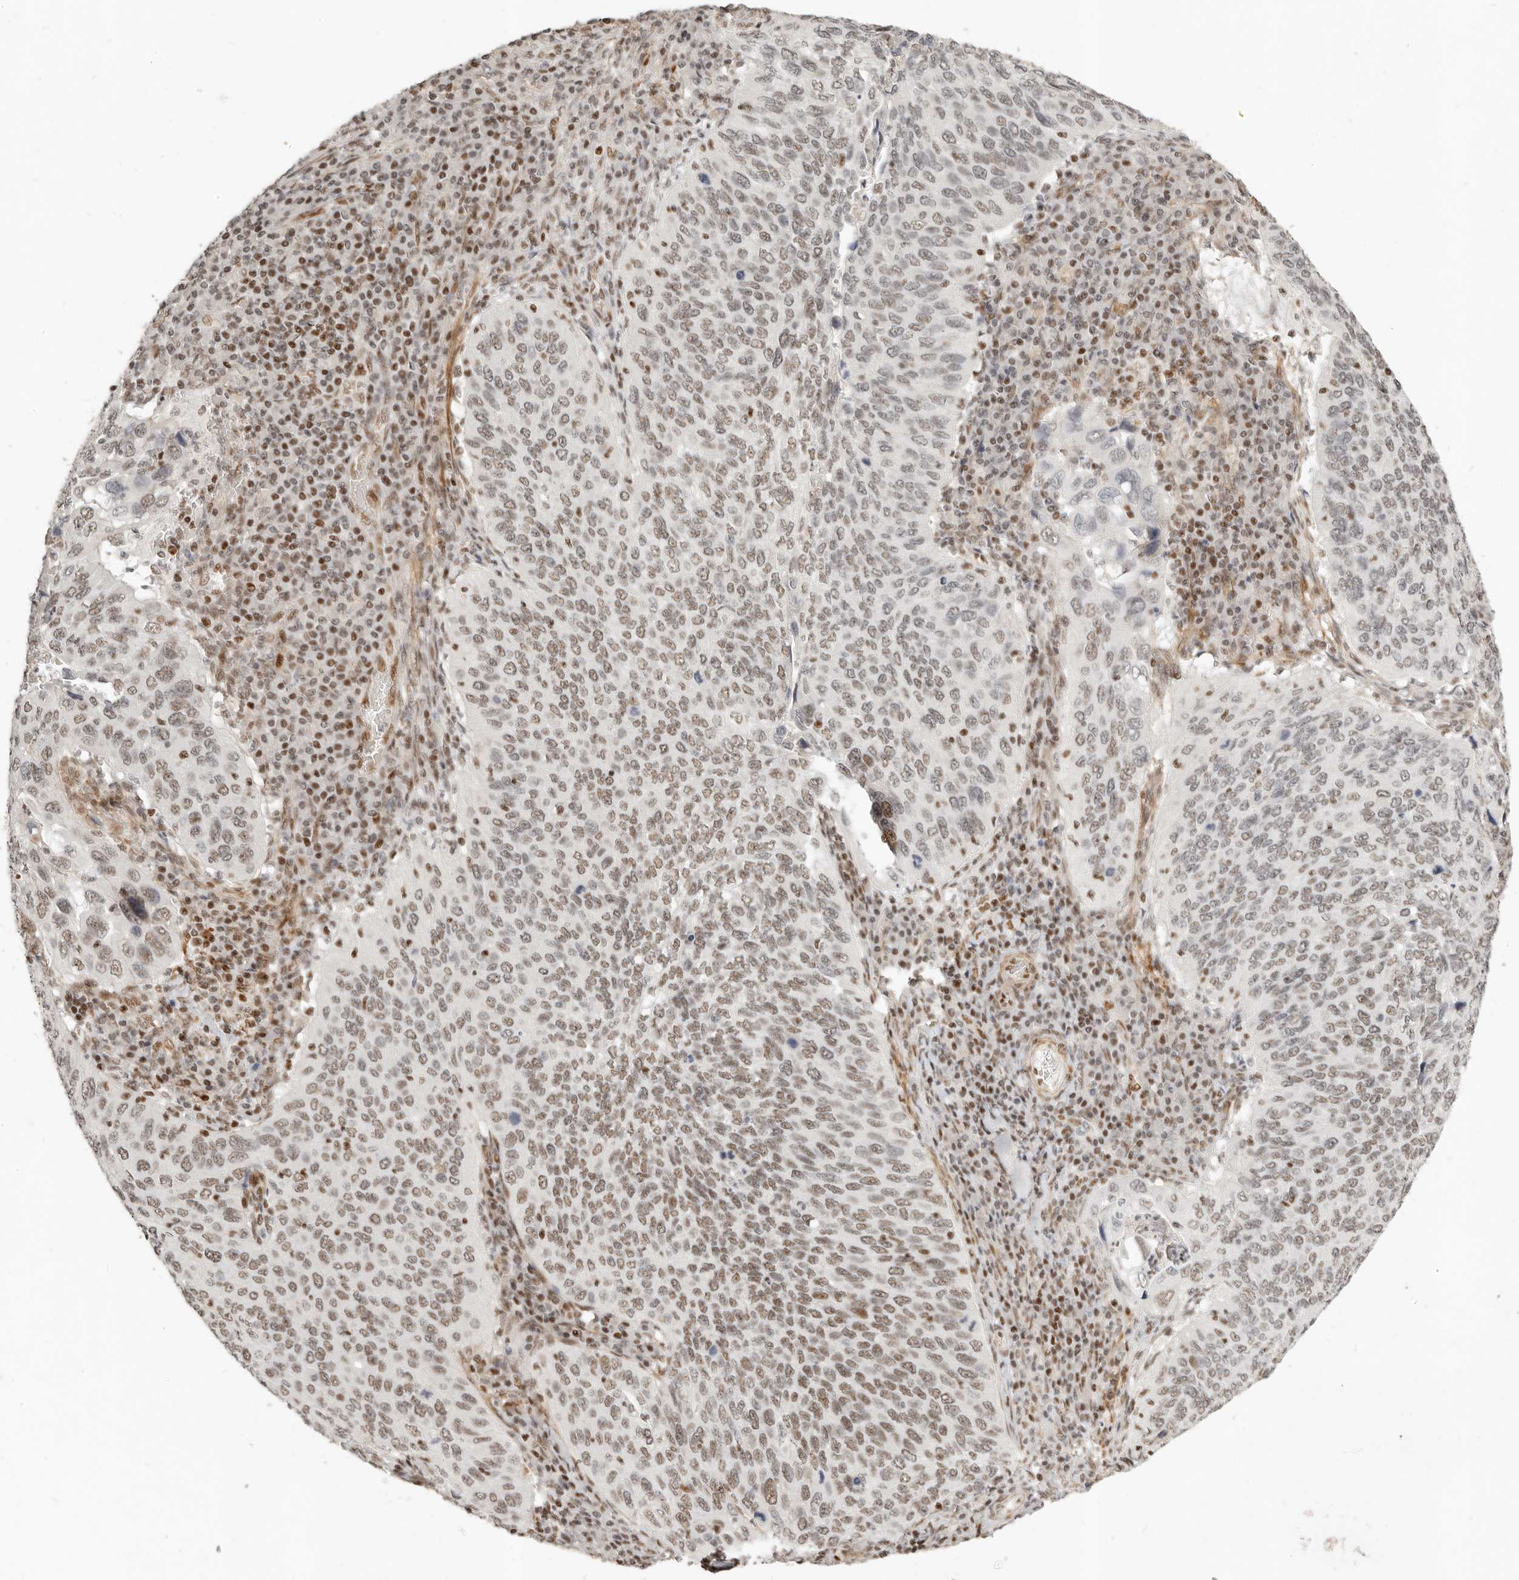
{"staining": {"intensity": "moderate", "quantity": "25%-75%", "location": "nuclear"}, "tissue": "cervical cancer", "cell_type": "Tumor cells", "image_type": "cancer", "snomed": [{"axis": "morphology", "description": "Squamous cell carcinoma, NOS"}, {"axis": "topography", "description": "Cervix"}], "caption": "This image demonstrates IHC staining of cervical cancer (squamous cell carcinoma), with medium moderate nuclear positivity in about 25%-75% of tumor cells.", "gene": "GABPA", "patient": {"sex": "female", "age": 38}}